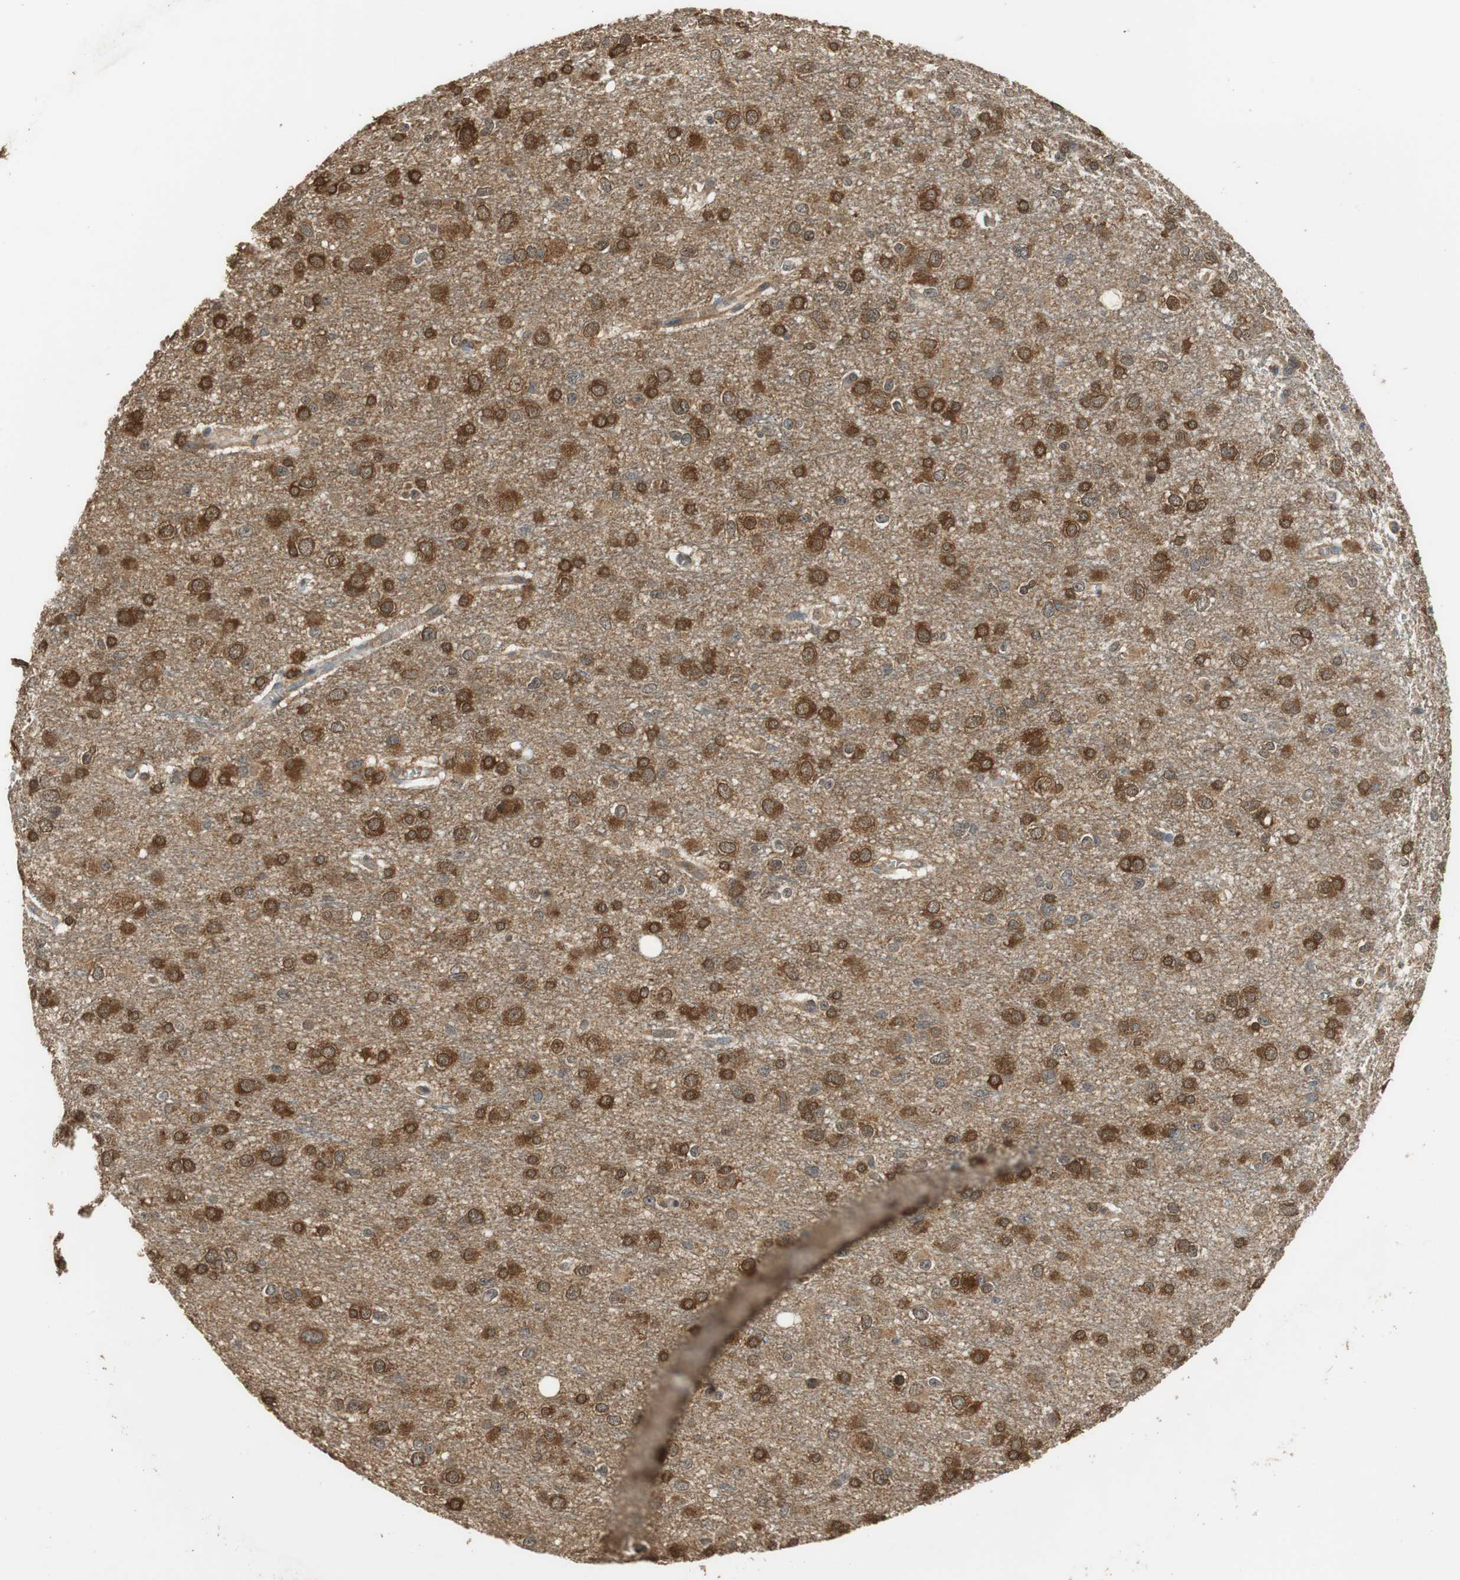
{"staining": {"intensity": "strong", "quantity": ">75%", "location": "cytoplasmic/membranous,nuclear"}, "tissue": "glioma", "cell_type": "Tumor cells", "image_type": "cancer", "snomed": [{"axis": "morphology", "description": "Glioma, malignant, Low grade"}, {"axis": "topography", "description": "Brain"}], "caption": "The immunohistochemical stain highlights strong cytoplasmic/membranous and nuclear expression in tumor cells of glioma tissue.", "gene": "UBQLN2", "patient": {"sex": "male", "age": 42}}